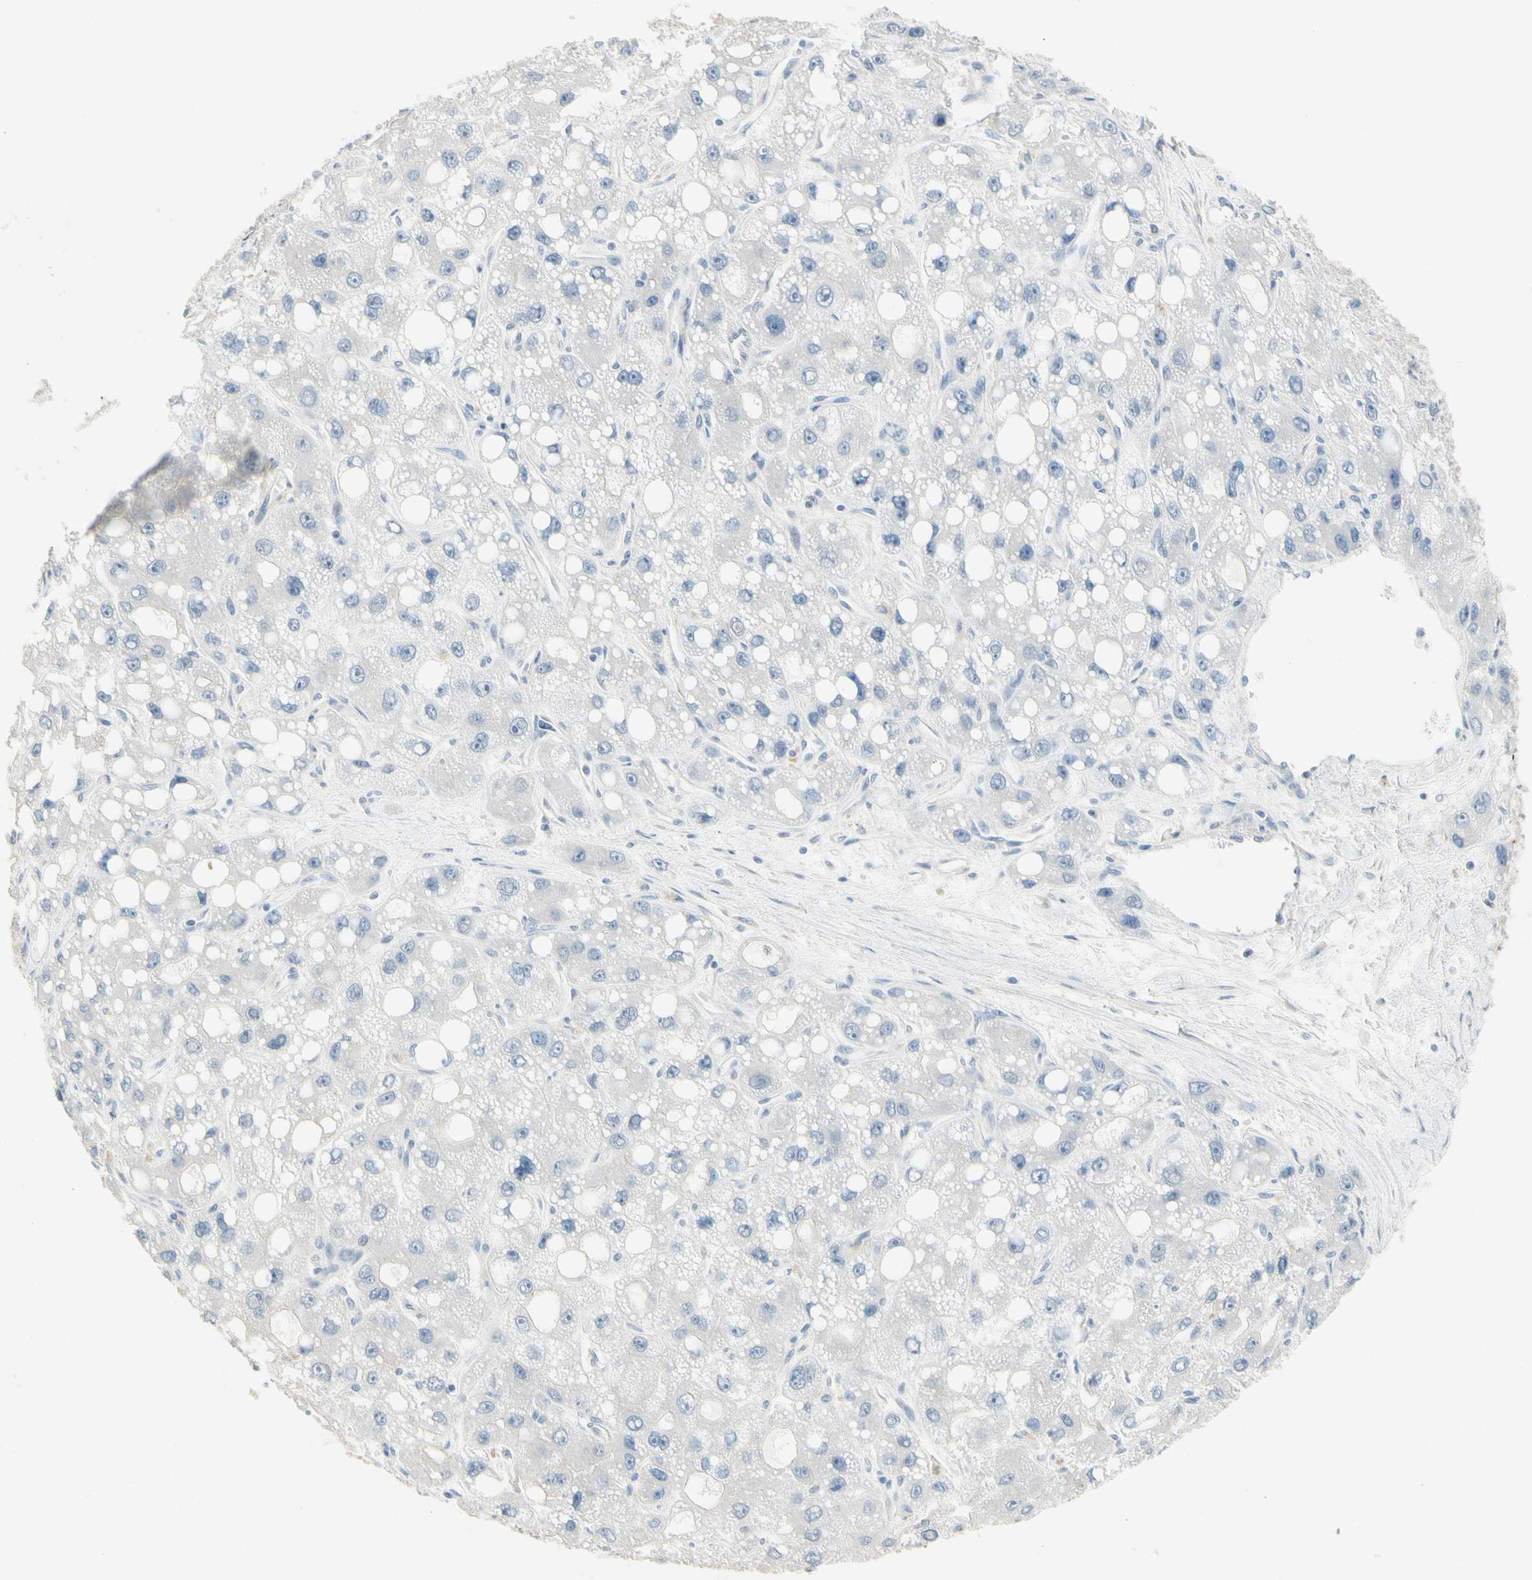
{"staining": {"intensity": "negative", "quantity": "none", "location": "none"}, "tissue": "liver cancer", "cell_type": "Tumor cells", "image_type": "cancer", "snomed": [{"axis": "morphology", "description": "Carcinoma, Hepatocellular, NOS"}, {"axis": "topography", "description": "Liver"}], "caption": "This image is of liver cancer (hepatocellular carcinoma) stained with immunohistochemistry to label a protein in brown with the nuclei are counter-stained blue. There is no positivity in tumor cells.", "gene": "SPINK4", "patient": {"sex": "male", "age": 55}}